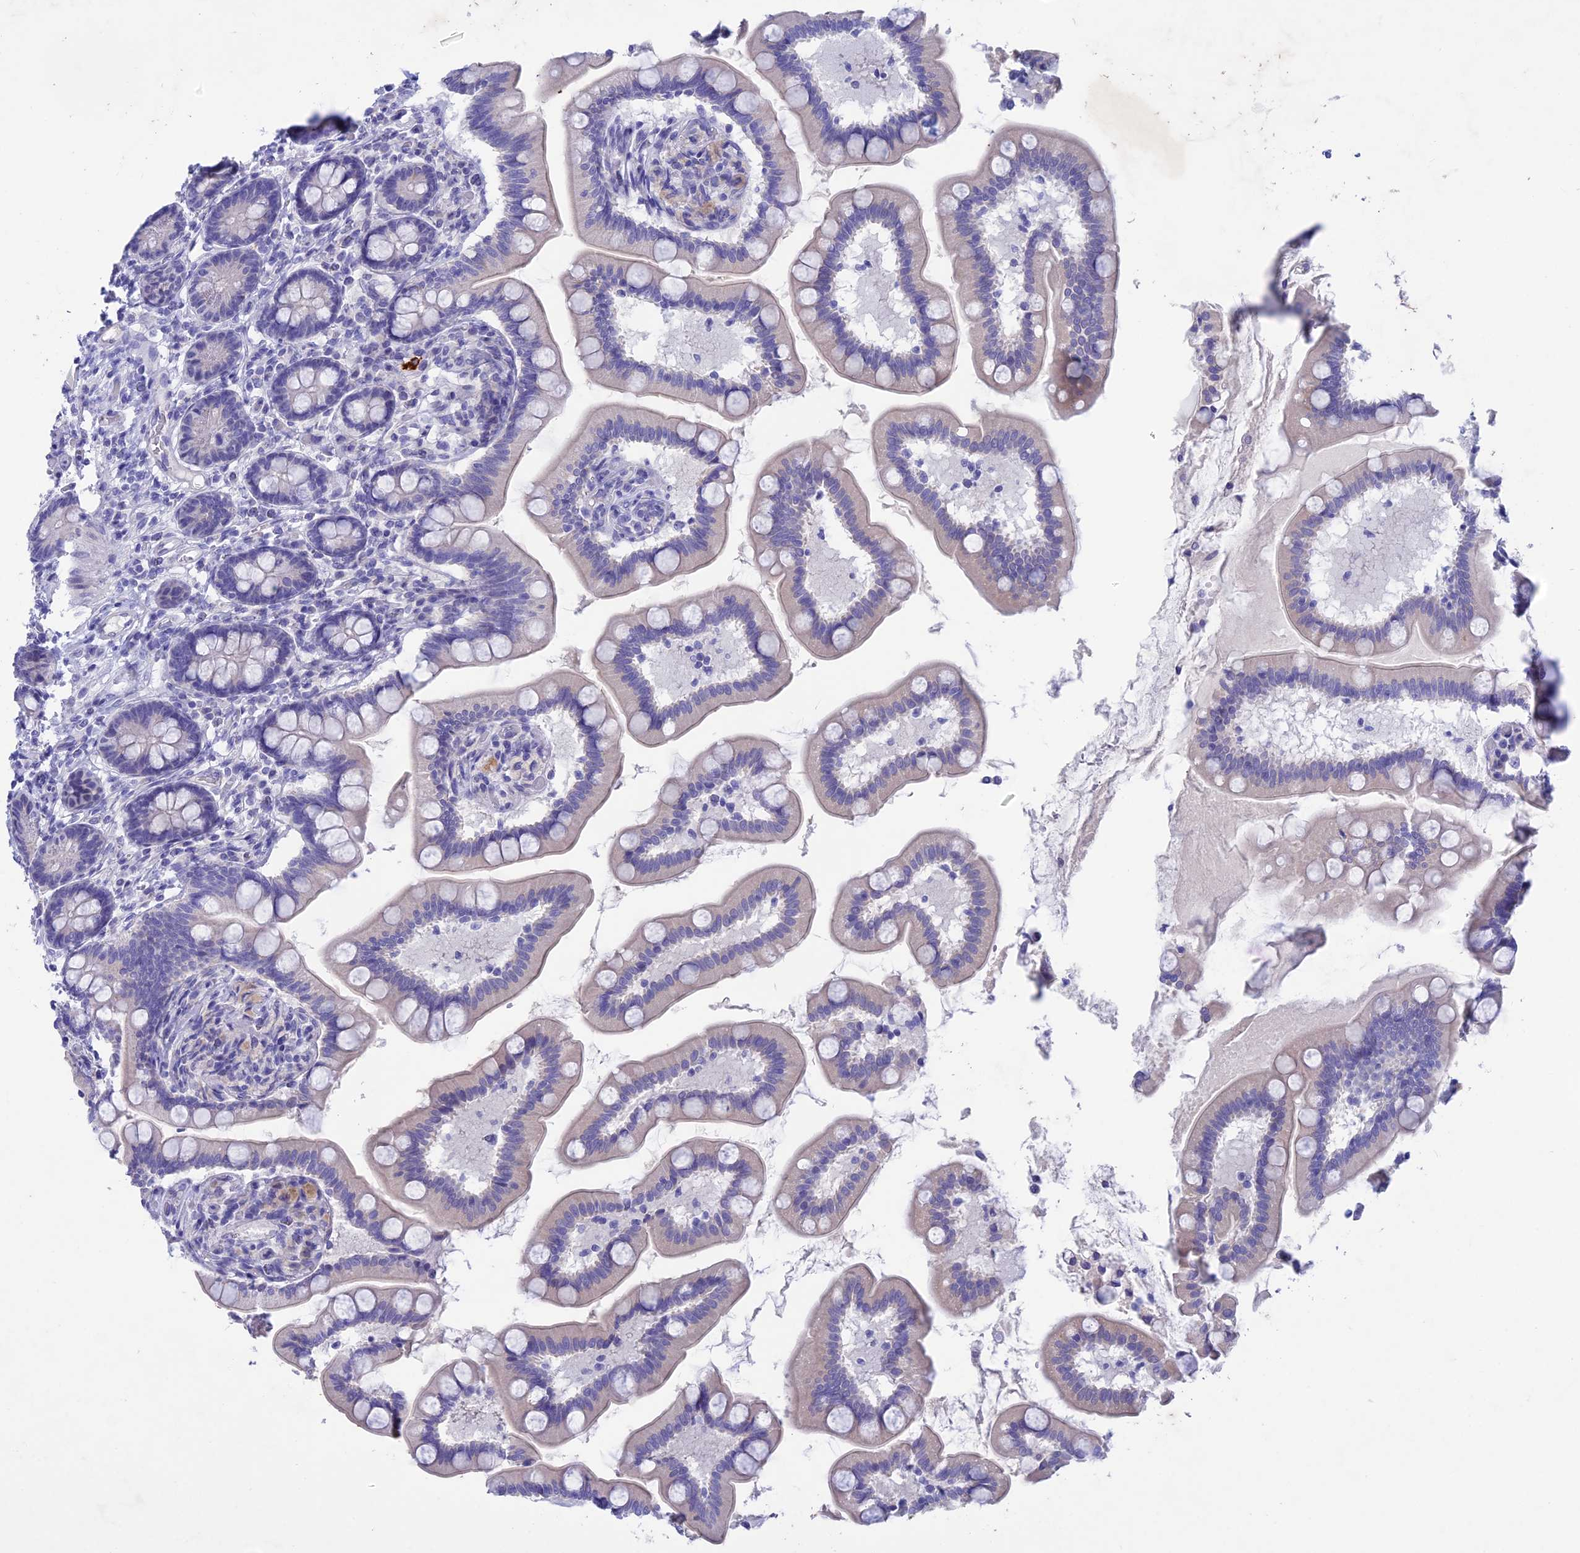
{"staining": {"intensity": "weak", "quantity": "<25%", "location": "cytoplasmic/membranous"}, "tissue": "small intestine", "cell_type": "Glandular cells", "image_type": "normal", "snomed": [{"axis": "morphology", "description": "Normal tissue, NOS"}, {"axis": "topography", "description": "Small intestine"}], "caption": "The micrograph displays no staining of glandular cells in unremarkable small intestine.", "gene": "BTBD19", "patient": {"sex": "female", "age": 64}}